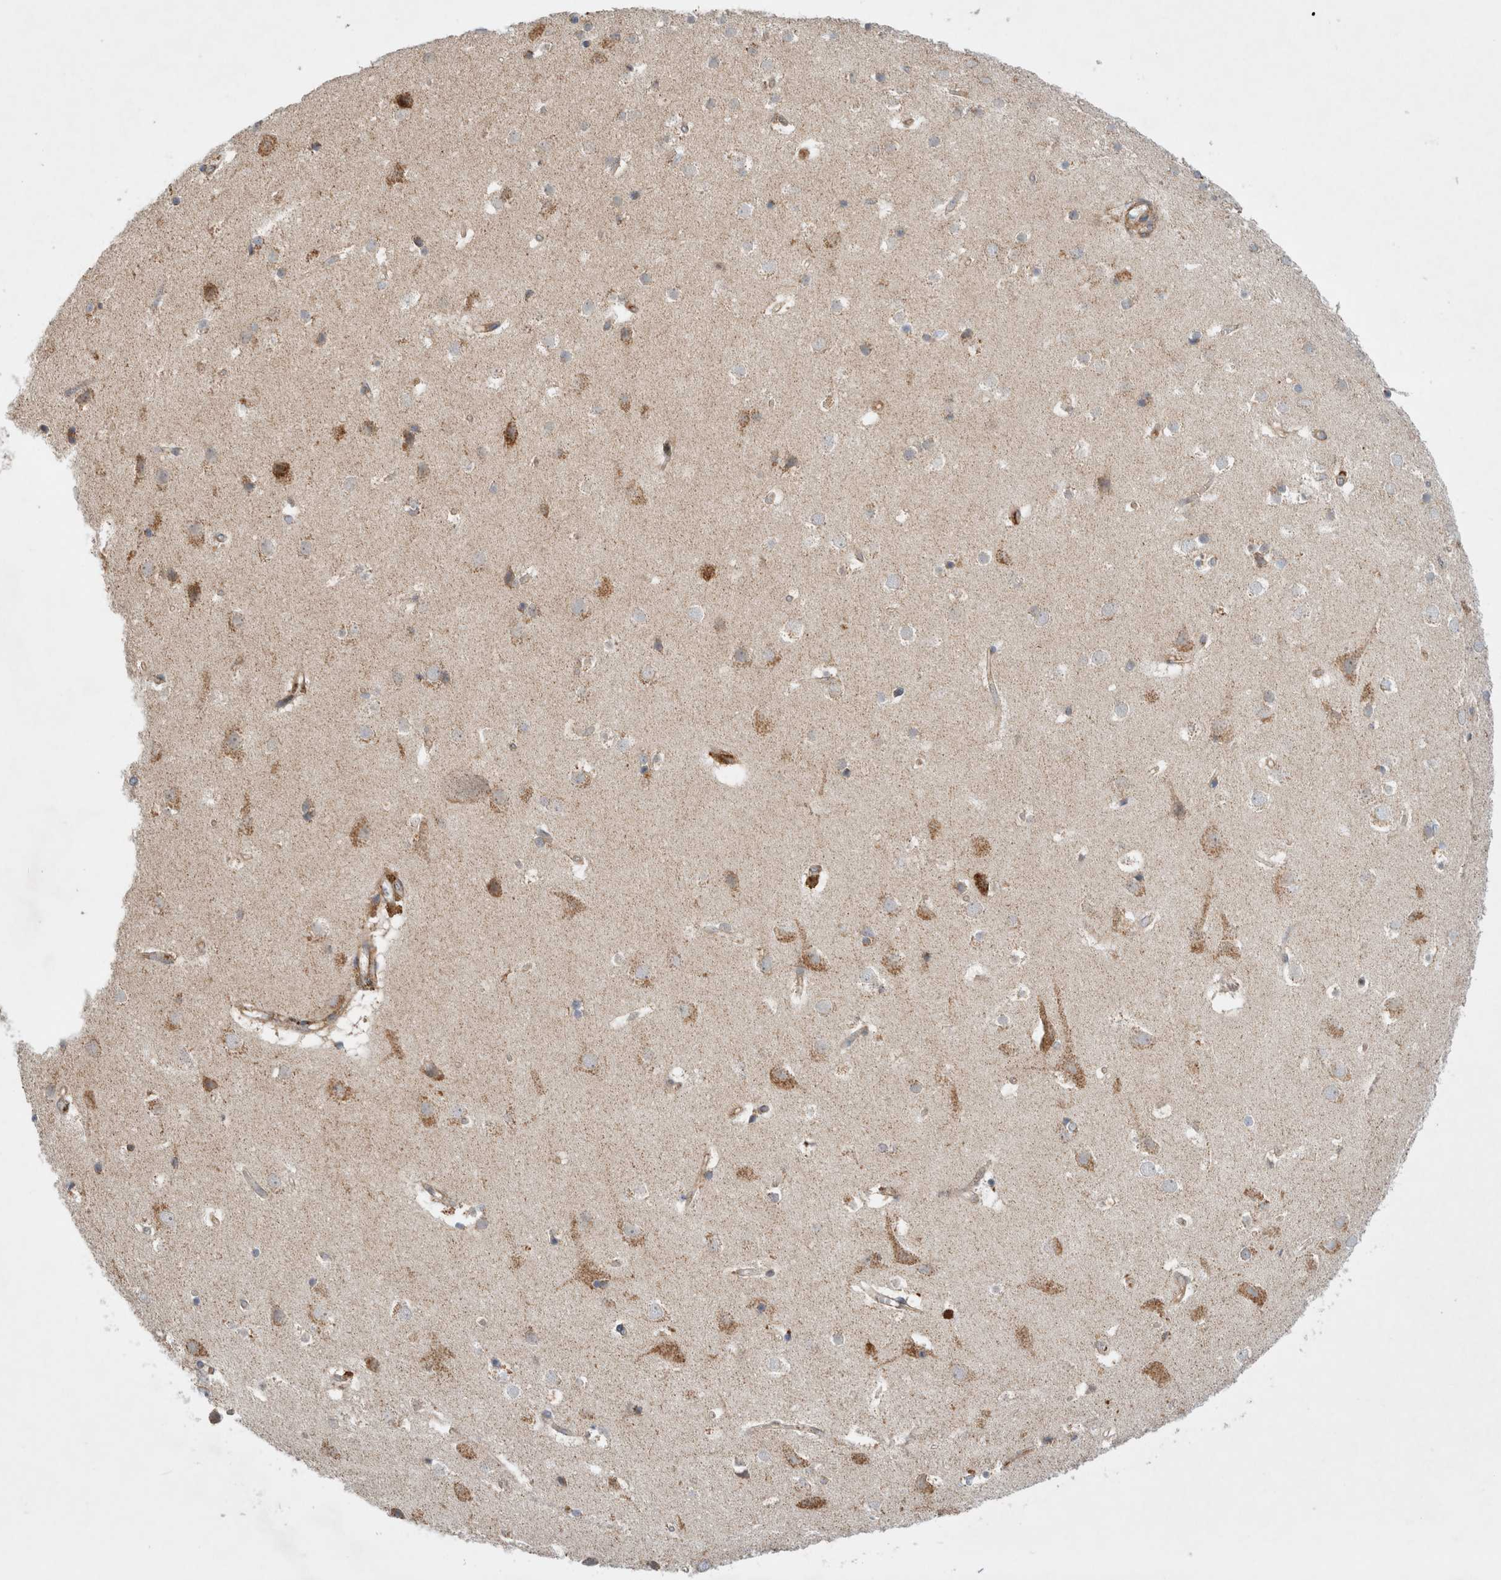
{"staining": {"intensity": "moderate", "quantity": ">75%", "location": "cytoplasmic/membranous"}, "tissue": "cerebral cortex", "cell_type": "Endothelial cells", "image_type": "normal", "snomed": [{"axis": "morphology", "description": "Normal tissue, NOS"}, {"axis": "topography", "description": "Cerebral cortex"}], "caption": "Immunohistochemistry (DAB (3,3'-diaminobenzidine)) staining of benign cerebral cortex displays moderate cytoplasmic/membranous protein staining in approximately >75% of endothelial cells.", "gene": "MRPS28", "patient": {"sex": "male", "age": 54}}